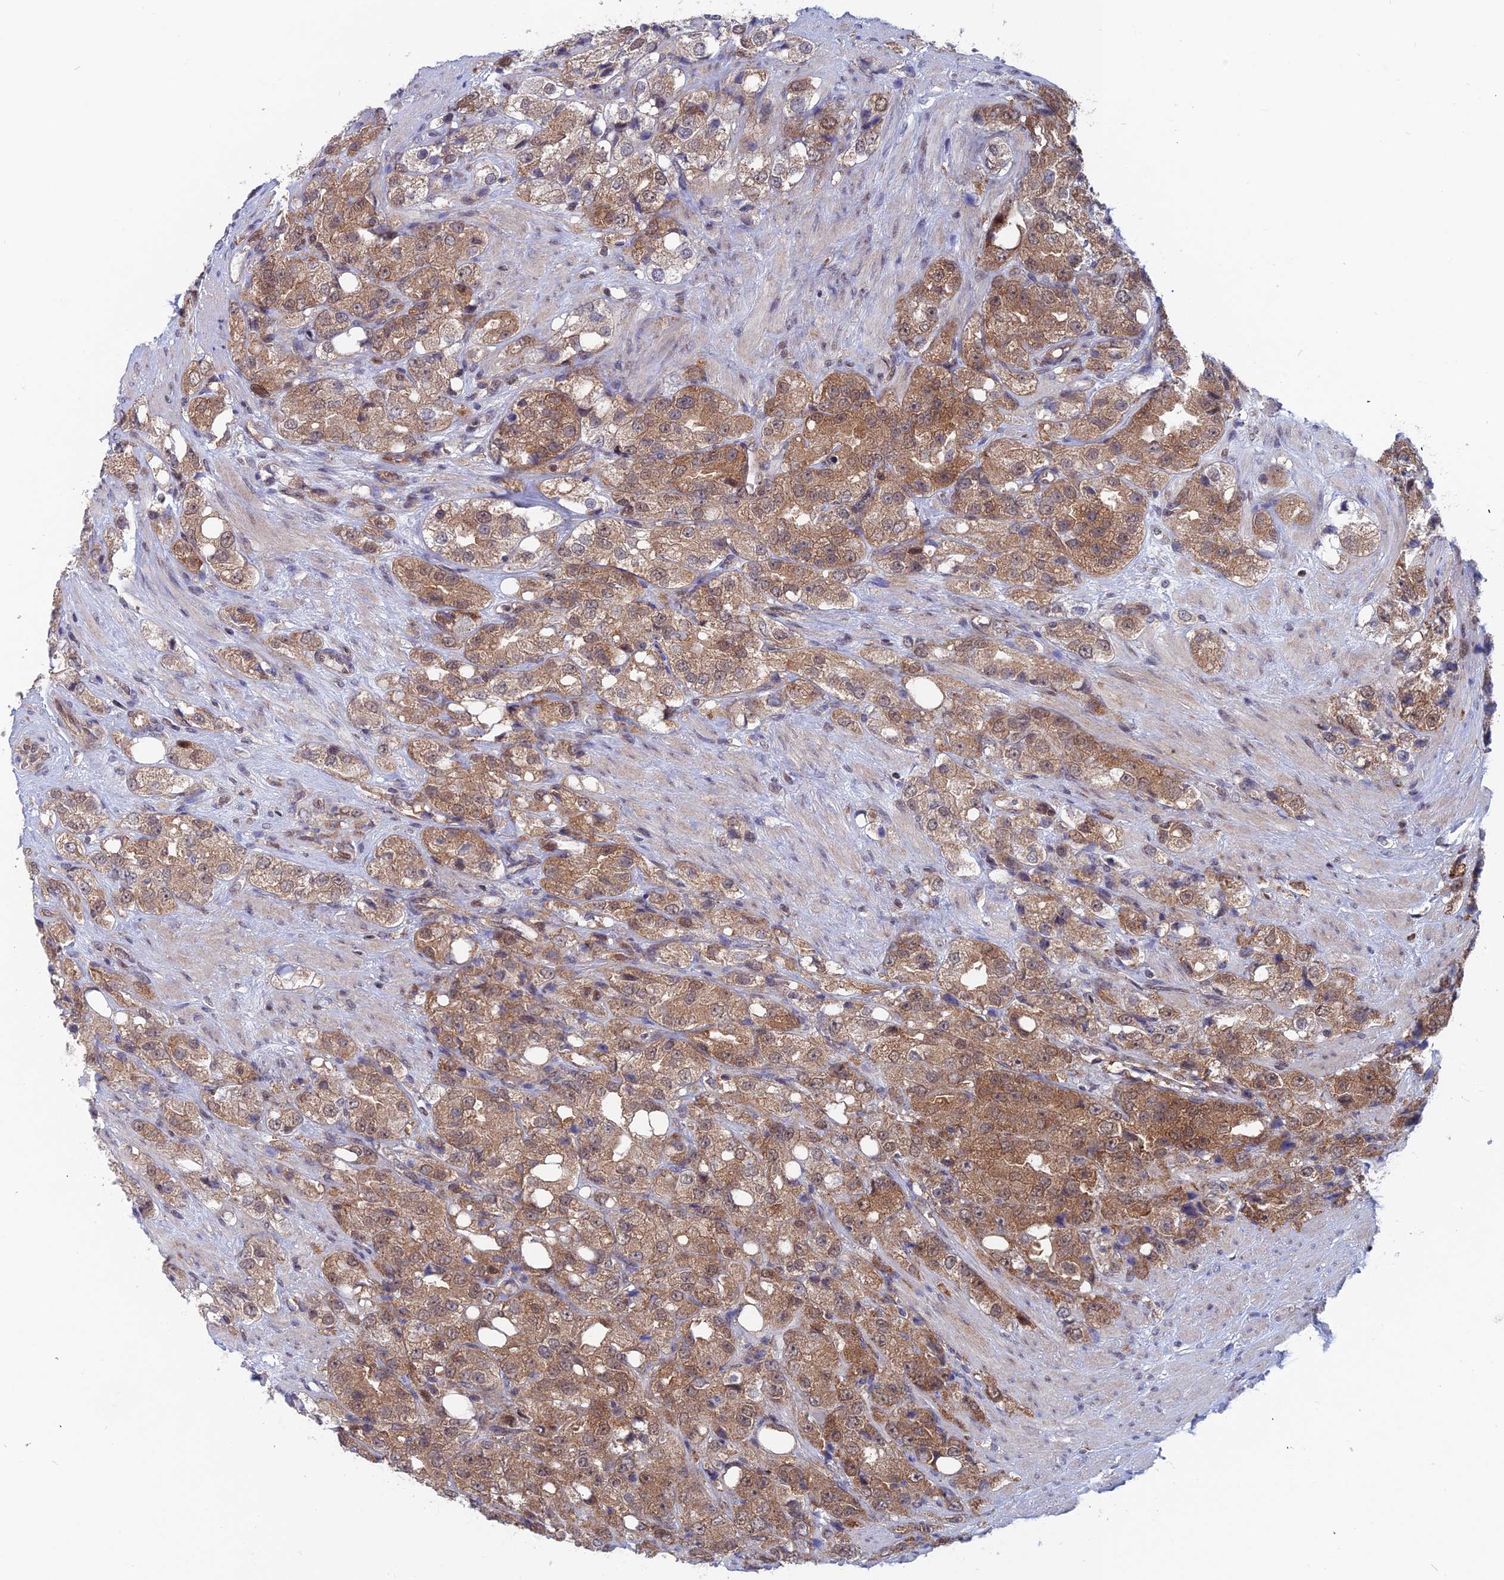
{"staining": {"intensity": "moderate", "quantity": ">75%", "location": "cytoplasmic/membranous,nuclear"}, "tissue": "prostate cancer", "cell_type": "Tumor cells", "image_type": "cancer", "snomed": [{"axis": "morphology", "description": "Adenocarcinoma, NOS"}, {"axis": "topography", "description": "Prostate"}], "caption": "Prostate cancer (adenocarcinoma) tissue exhibits moderate cytoplasmic/membranous and nuclear expression in approximately >75% of tumor cells, visualized by immunohistochemistry.", "gene": "IGBP1", "patient": {"sex": "male", "age": 79}}